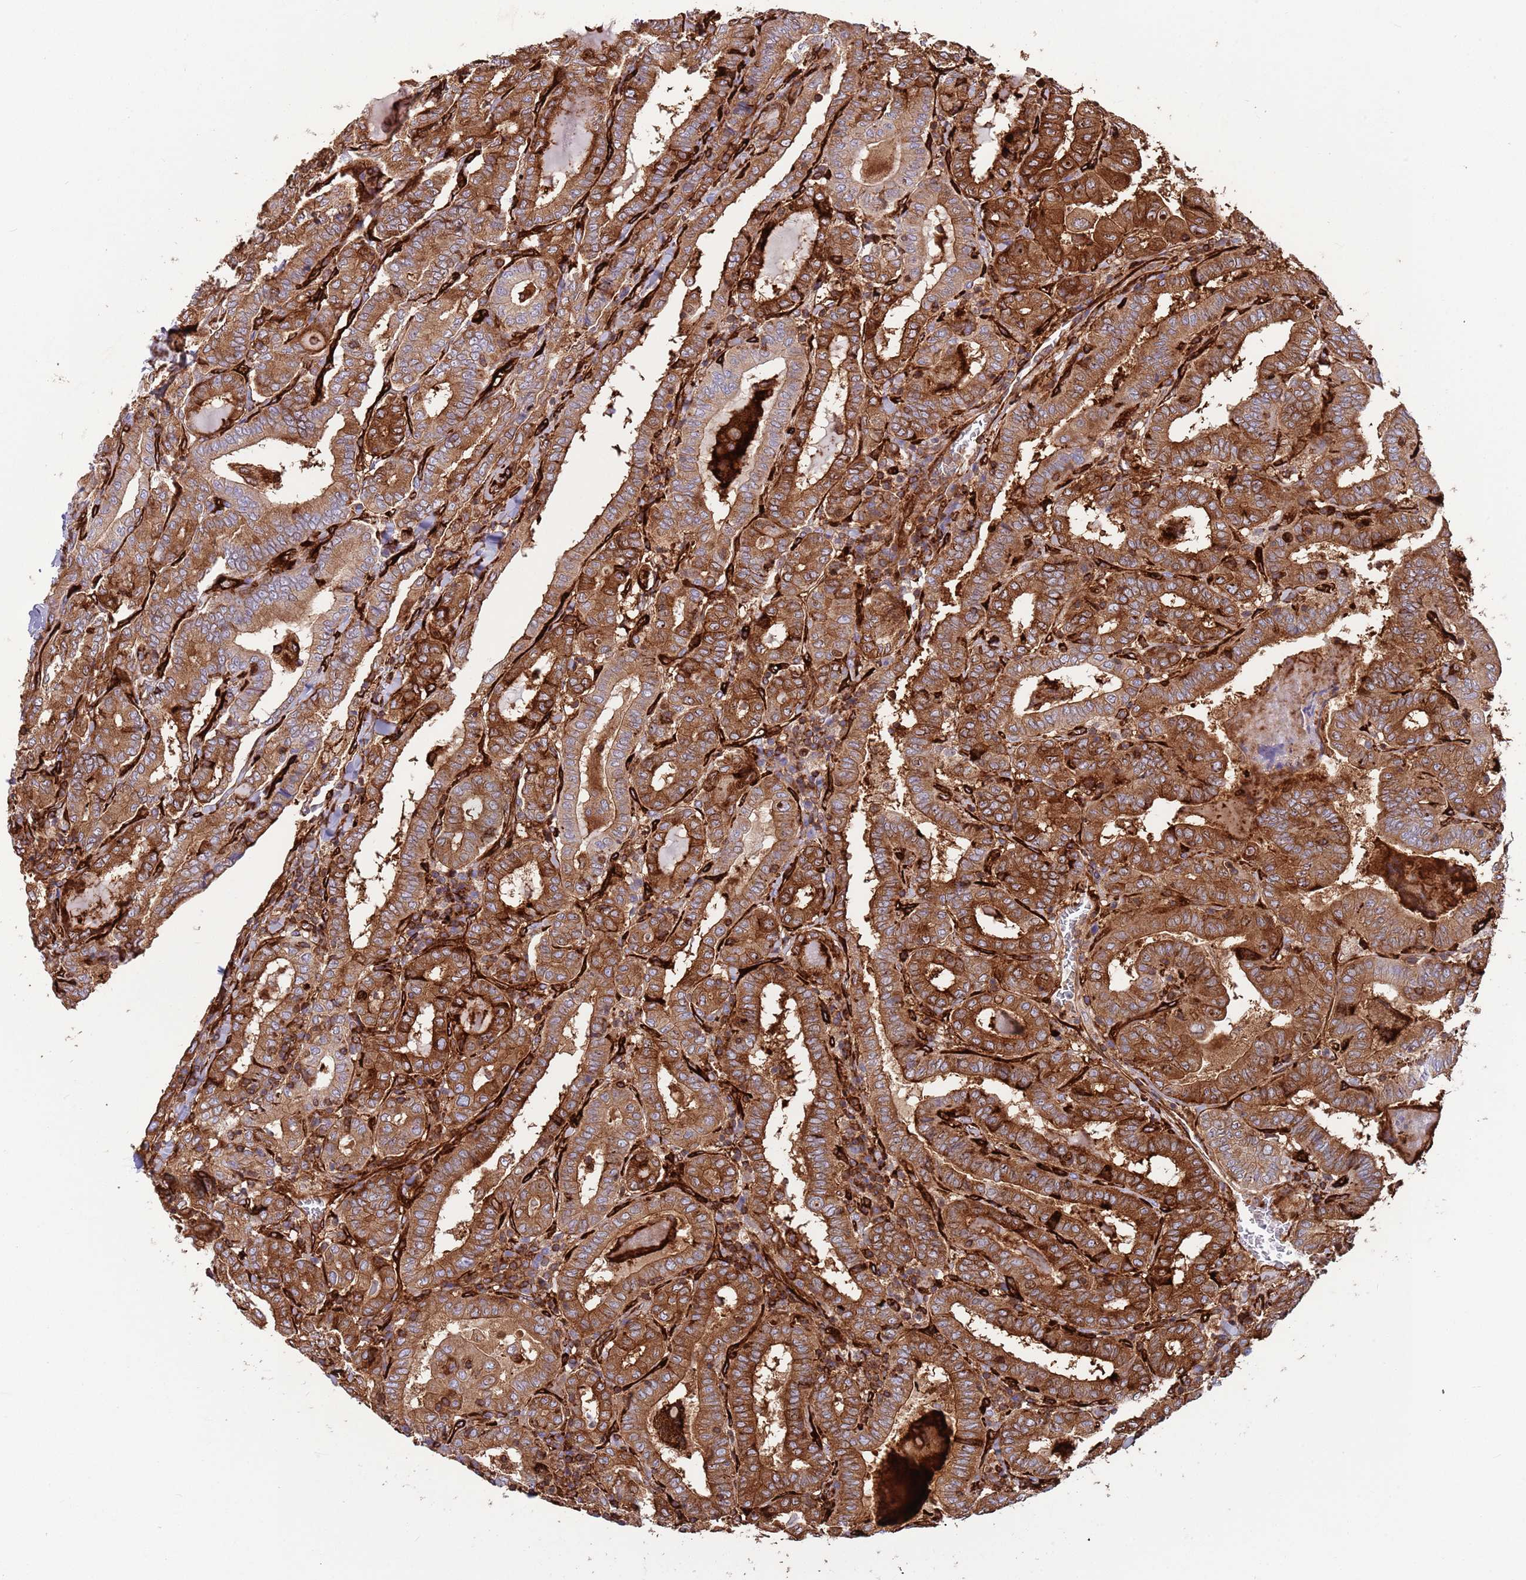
{"staining": {"intensity": "strong", "quantity": ">75%", "location": "cytoplasmic/membranous"}, "tissue": "thyroid cancer", "cell_type": "Tumor cells", "image_type": "cancer", "snomed": [{"axis": "morphology", "description": "Papillary adenocarcinoma, NOS"}, {"axis": "topography", "description": "Thyroid gland"}], "caption": "High-magnification brightfield microscopy of thyroid papillary adenocarcinoma stained with DAB (3,3'-diaminobenzidine) (brown) and counterstained with hematoxylin (blue). tumor cells exhibit strong cytoplasmic/membranous expression is appreciated in about>75% of cells. (IHC, brightfield microscopy, high magnification).", "gene": "KBTBD7", "patient": {"sex": "female", "age": 72}}